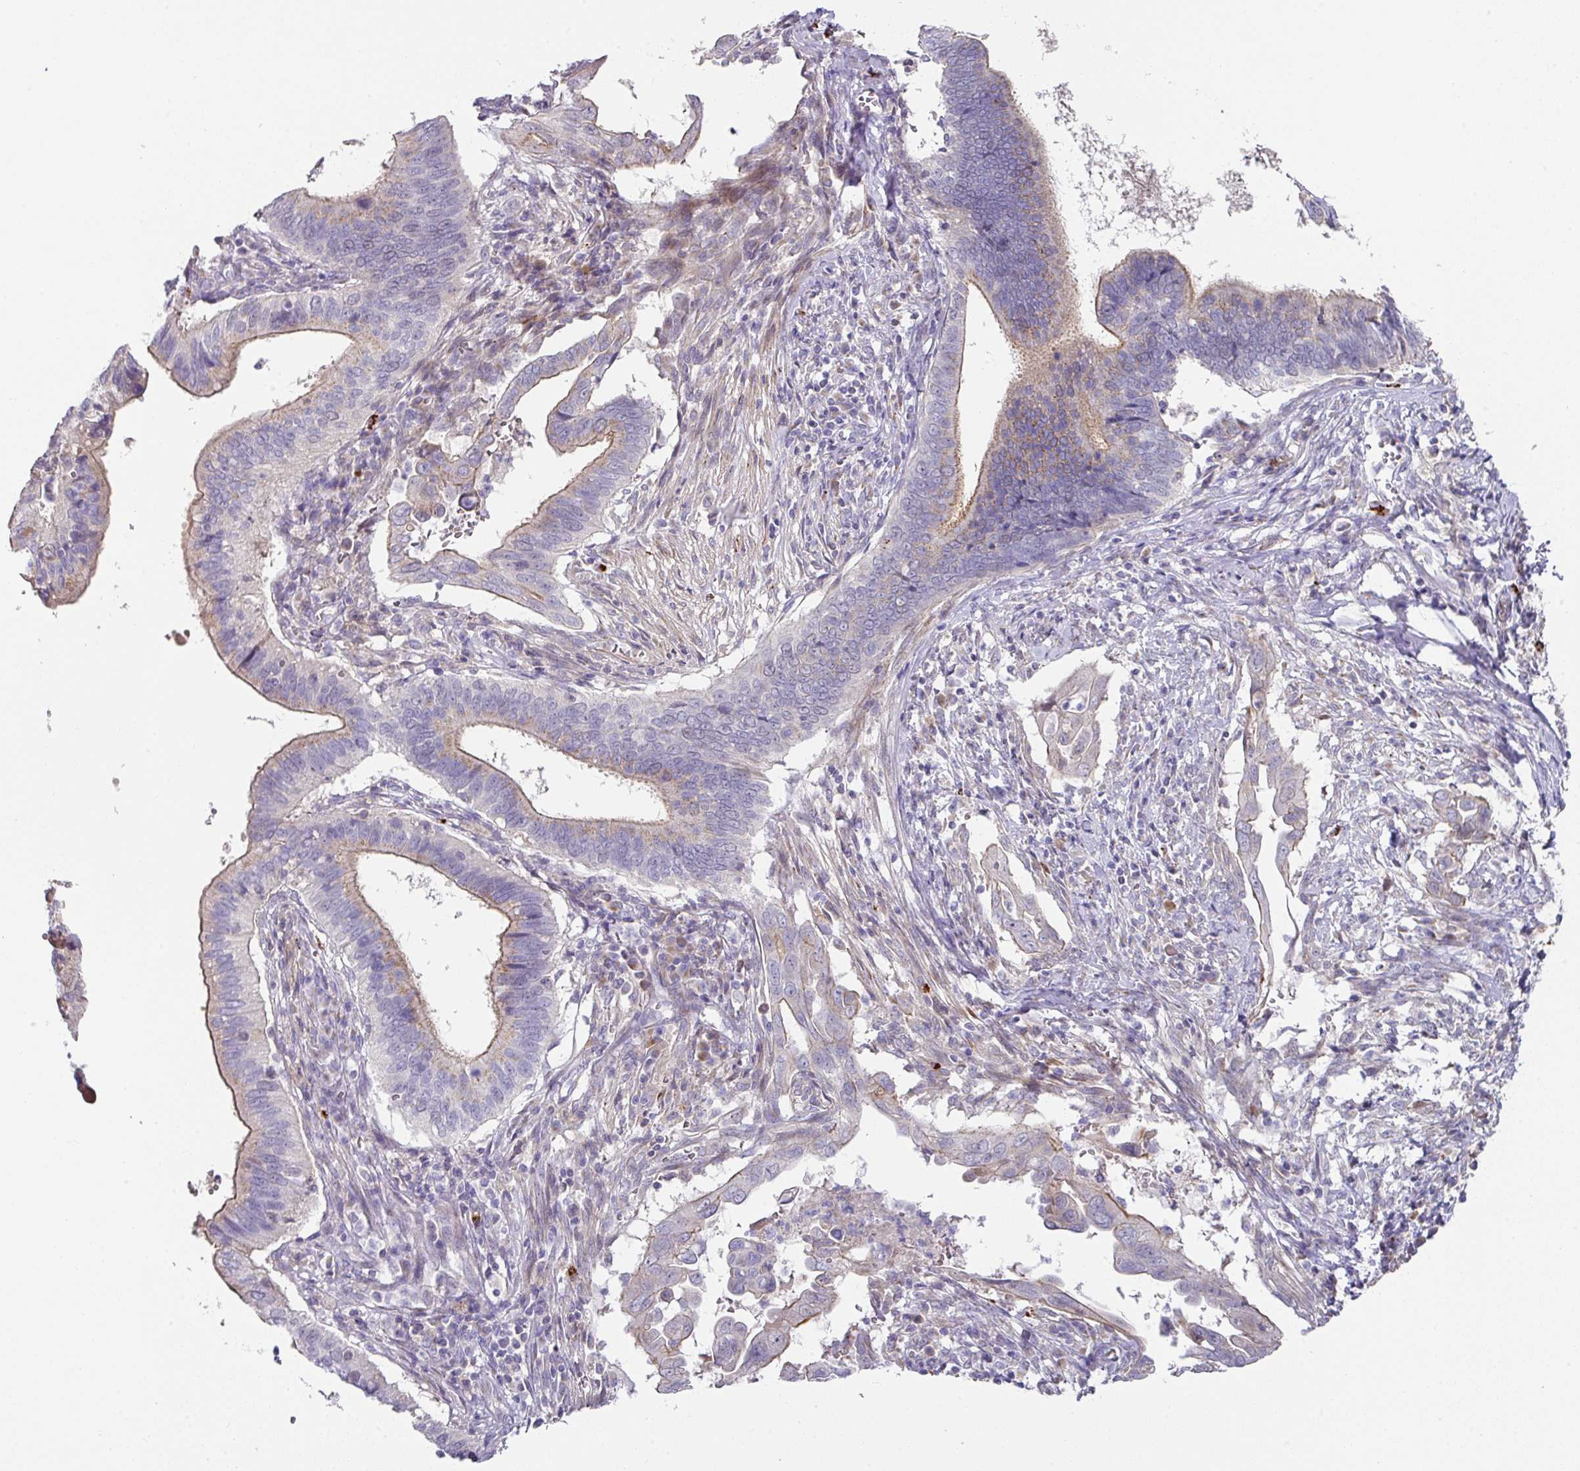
{"staining": {"intensity": "weak", "quantity": "<25%", "location": "cytoplasmic/membranous"}, "tissue": "cervical cancer", "cell_type": "Tumor cells", "image_type": "cancer", "snomed": [{"axis": "morphology", "description": "Adenocarcinoma, NOS"}, {"axis": "topography", "description": "Cervix"}], "caption": "High magnification brightfield microscopy of cervical cancer stained with DAB (3,3'-diaminobenzidine) (brown) and counterstained with hematoxylin (blue): tumor cells show no significant expression.", "gene": "TARM1", "patient": {"sex": "female", "age": 42}}